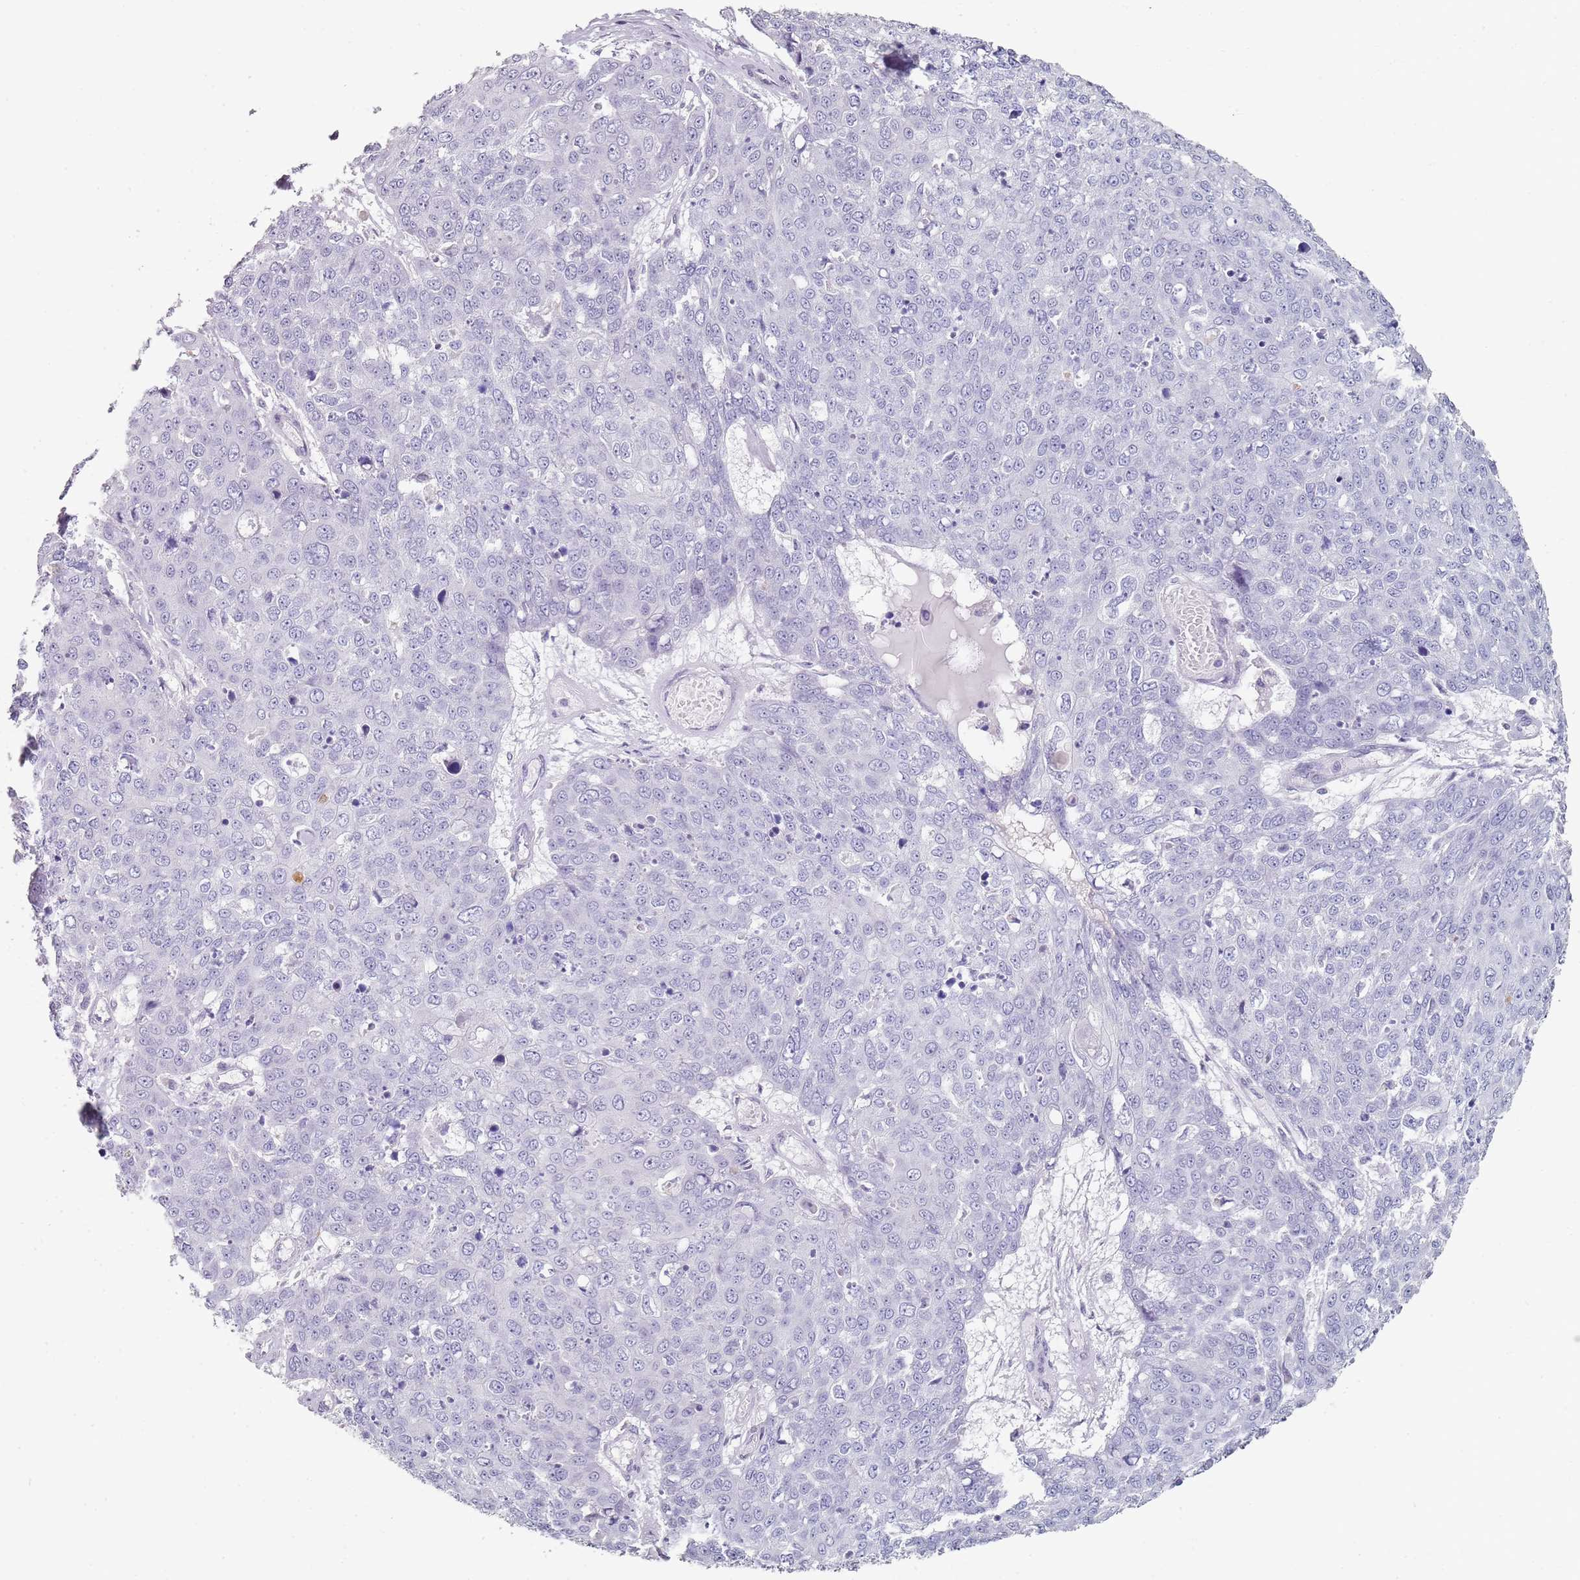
{"staining": {"intensity": "negative", "quantity": "none", "location": "none"}, "tissue": "skin cancer", "cell_type": "Tumor cells", "image_type": "cancer", "snomed": [{"axis": "morphology", "description": "Squamous cell carcinoma, NOS"}, {"axis": "topography", "description": "Skin"}], "caption": "This is an immunohistochemistry (IHC) image of human skin cancer (squamous cell carcinoma). There is no staining in tumor cells.", "gene": "DNAH11", "patient": {"sex": "male", "age": 71}}